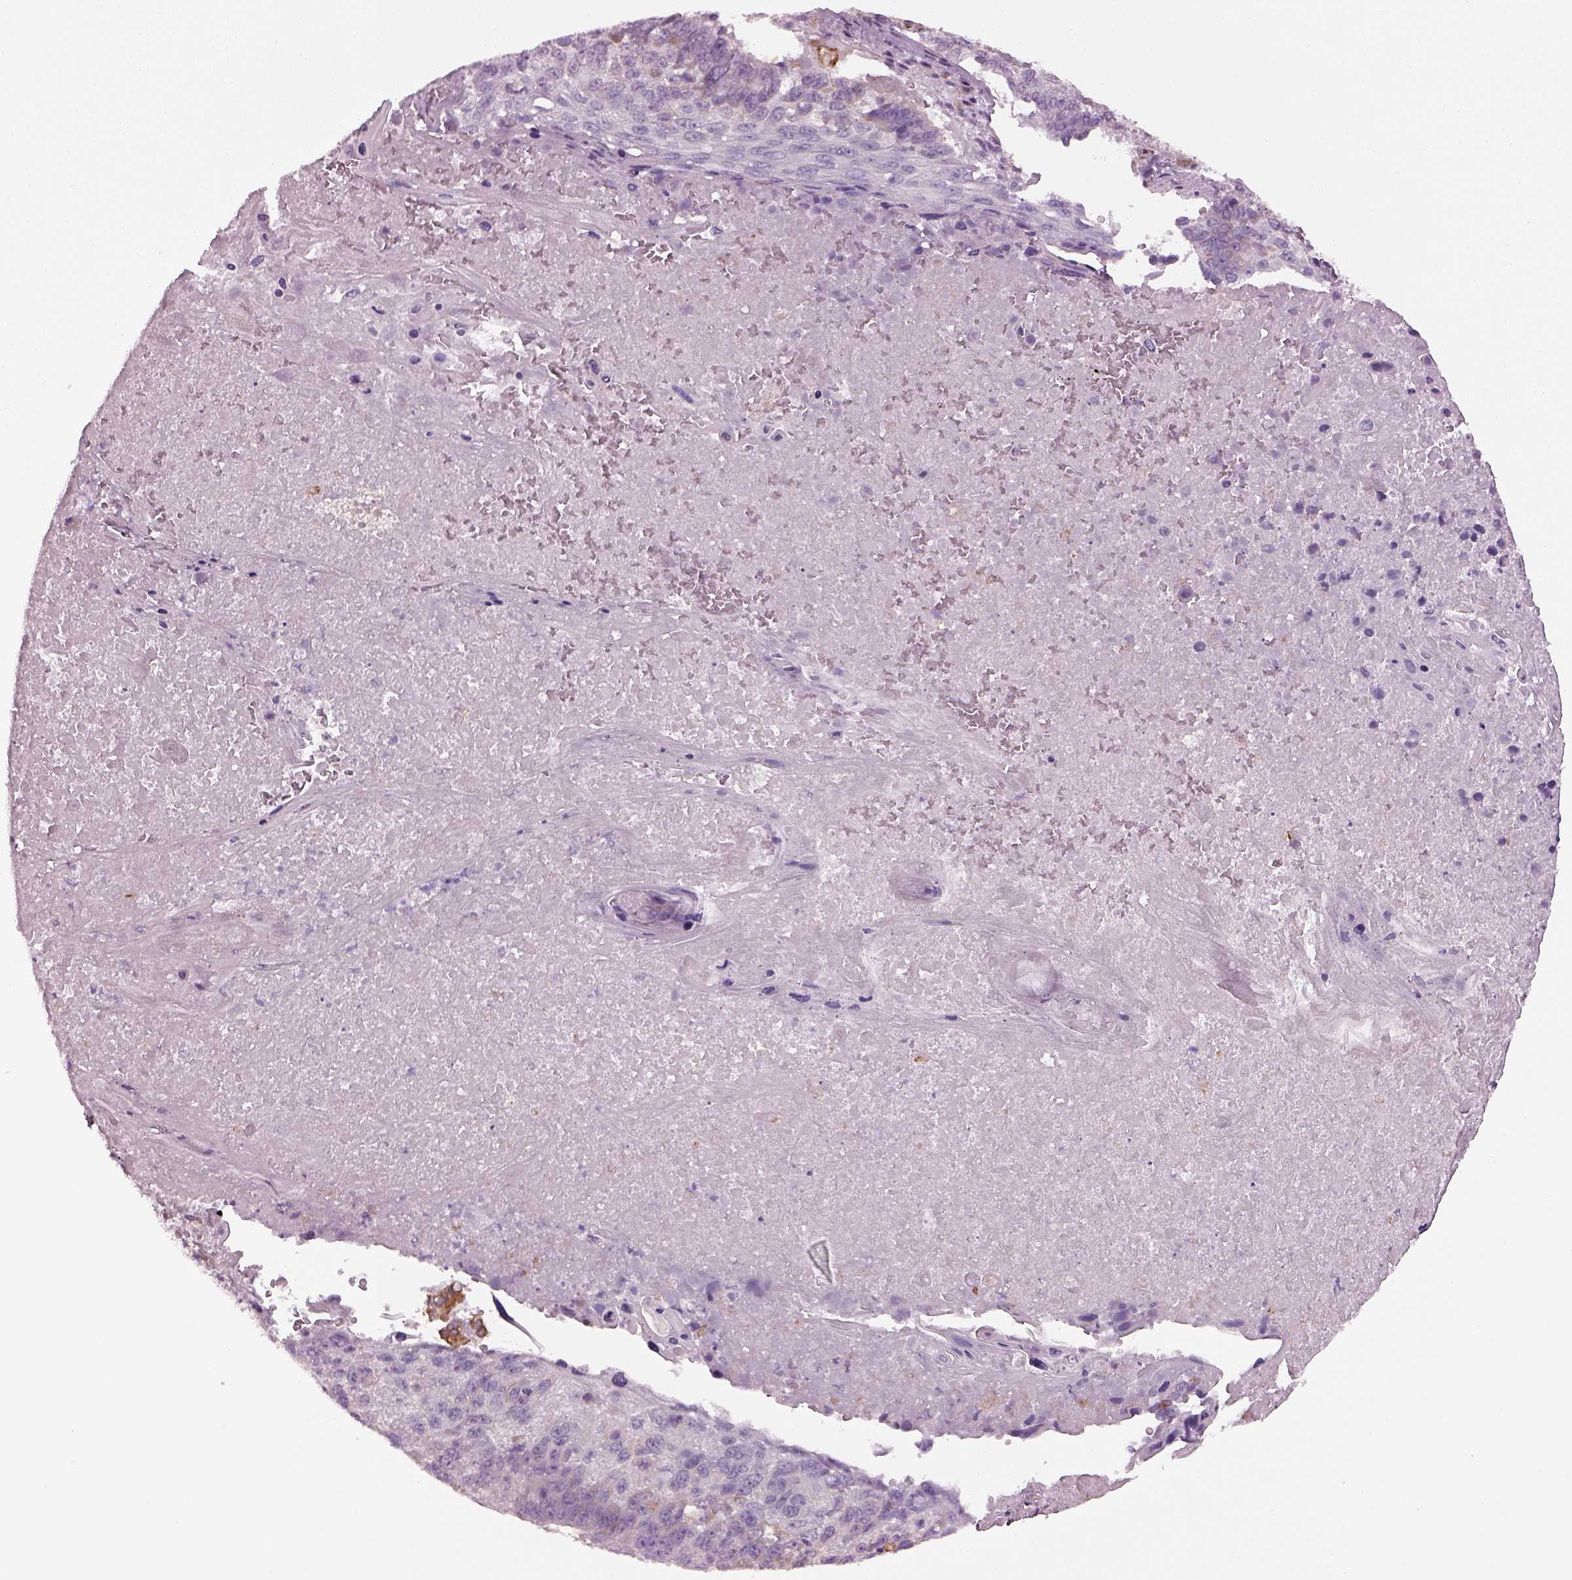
{"staining": {"intensity": "weak", "quantity": "<25%", "location": "cytoplasmic/membranous"}, "tissue": "lung cancer", "cell_type": "Tumor cells", "image_type": "cancer", "snomed": [{"axis": "morphology", "description": "Squamous cell carcinoma, NOS"}, {"axis": "topography", "description": "Lung"}], "caption": "Immunohistochemistry of human lung cancer (squamous cell carcinoma) exhibits no expression in tumor cells.", "gene": "TMEM231", "patient": {"sex": "male", "age": 73}}